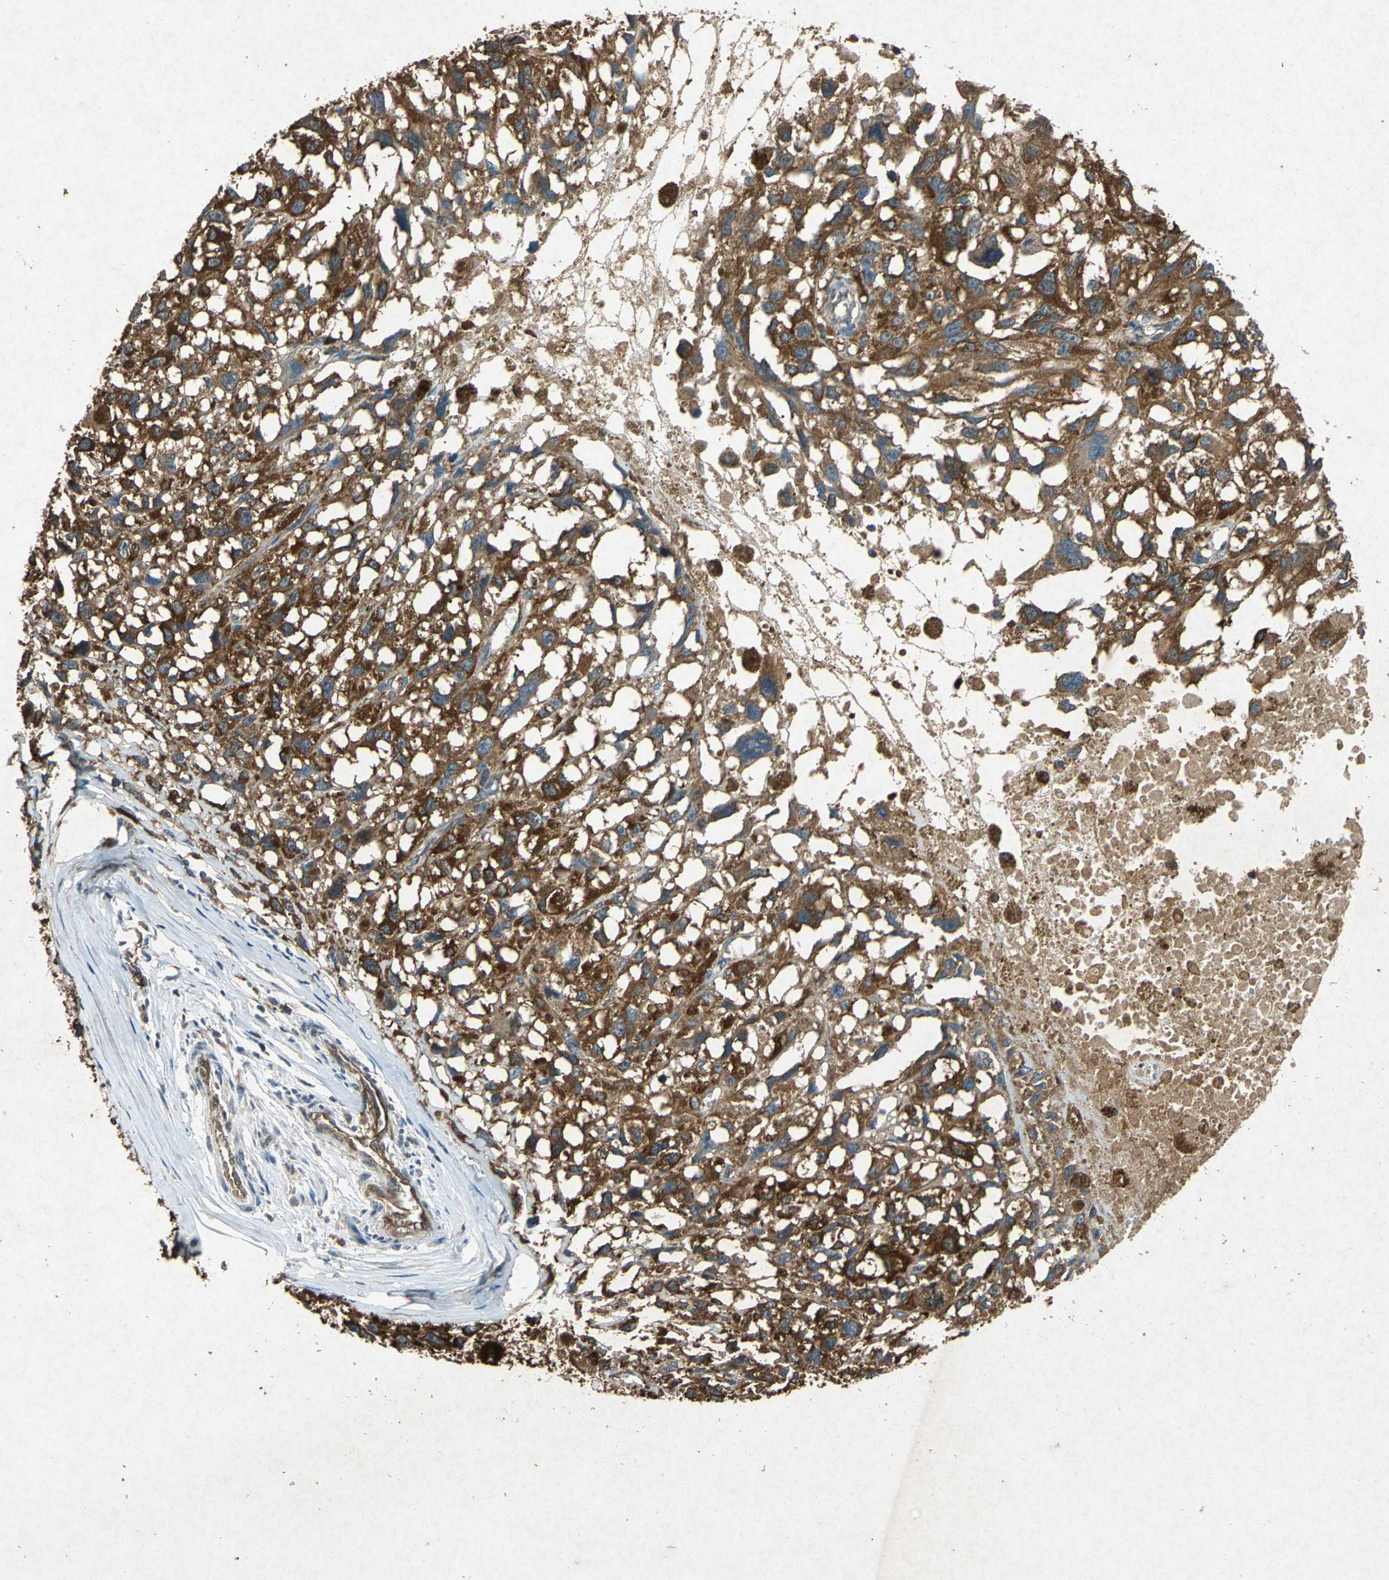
{"staining": {"intensity": "strong", "quantity": ">75%", "location": "cytoplasmic/membranous"}, "tissue": "melanoma", "cell_type": "Tumor cells", "image_type": "cancer", "snomed": [{"axis": "morphology", "description": "Malignant melanoma, Metastatic site"}, {"axis": "topography", "description": "Lymph node"}], "caption": "The histopathology image demonstrates a brown stain indicating the presence of a protein in the cytoplasmic/membranous of tumor cells in malignant melanoma (metastatic site).", "gene": "HSP90AB1", "patient": {"sex": "male", "age": 59}}